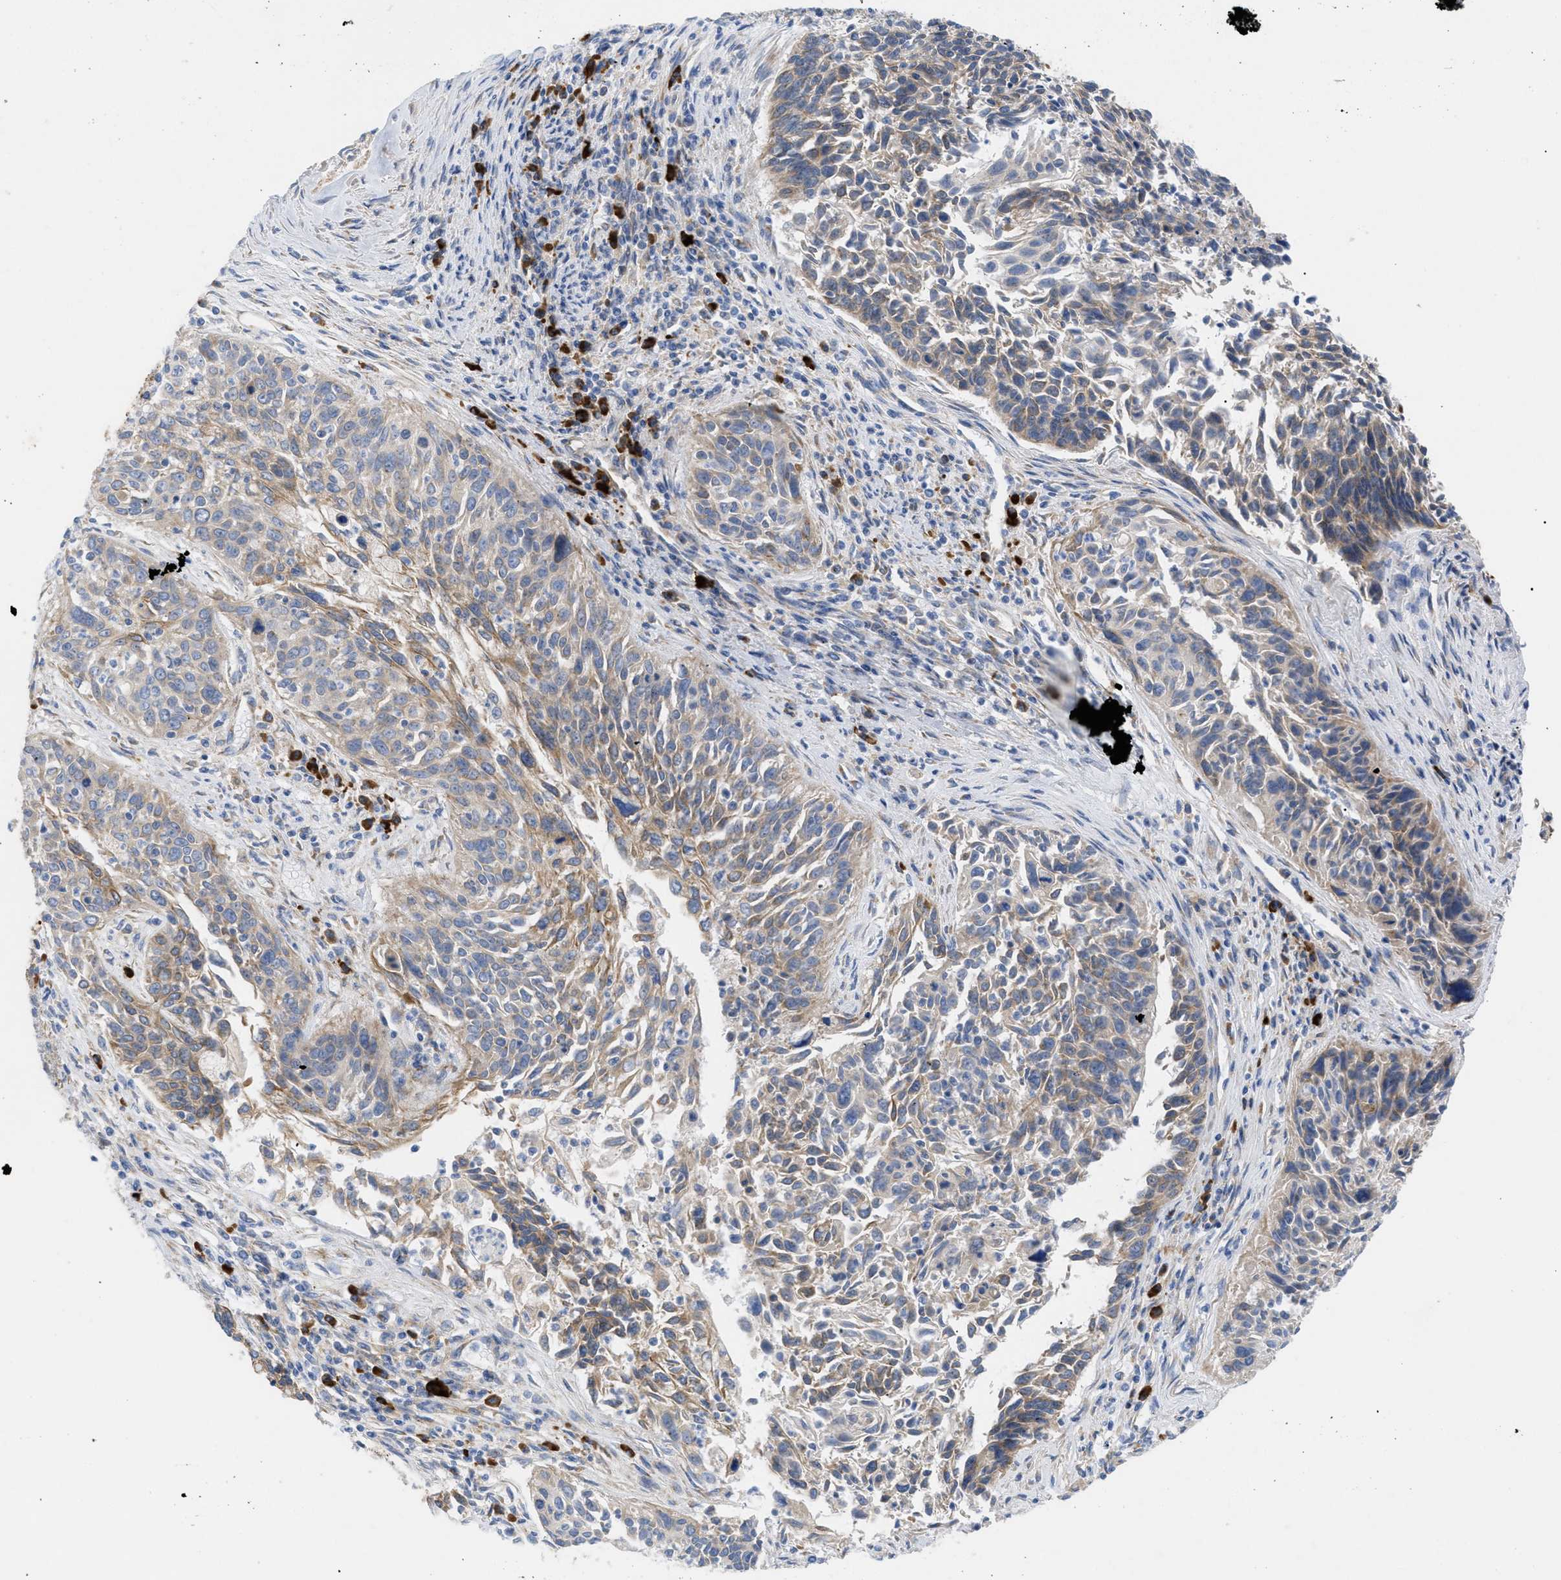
{"staining": {"intensity": "moderate", "quantity": ">75%", "location": "cytoplasmic/membranous"}, "tissue": "cervical cancer", "cell_type": "Tumor cells", "image_type": "cancer", "snomed": [{"axis": "morphology", "description": "Squamous cell carcinoma, NOS"}, {"axis": "topography", "description": "Cervix"}], "caption": "Immunohistochemical staining of human cervical cancer (squamous cell carcinoma) displays moderate cytoplasmic/membranous protein positivity in about >75% of tumor cells. Using DAB (brown) and hematoxylin (blue) stains, captured at high magnification using brightfield microscopy.", "gene": "SLC50A1", "patient": {"sex": "female", "age": 55}}